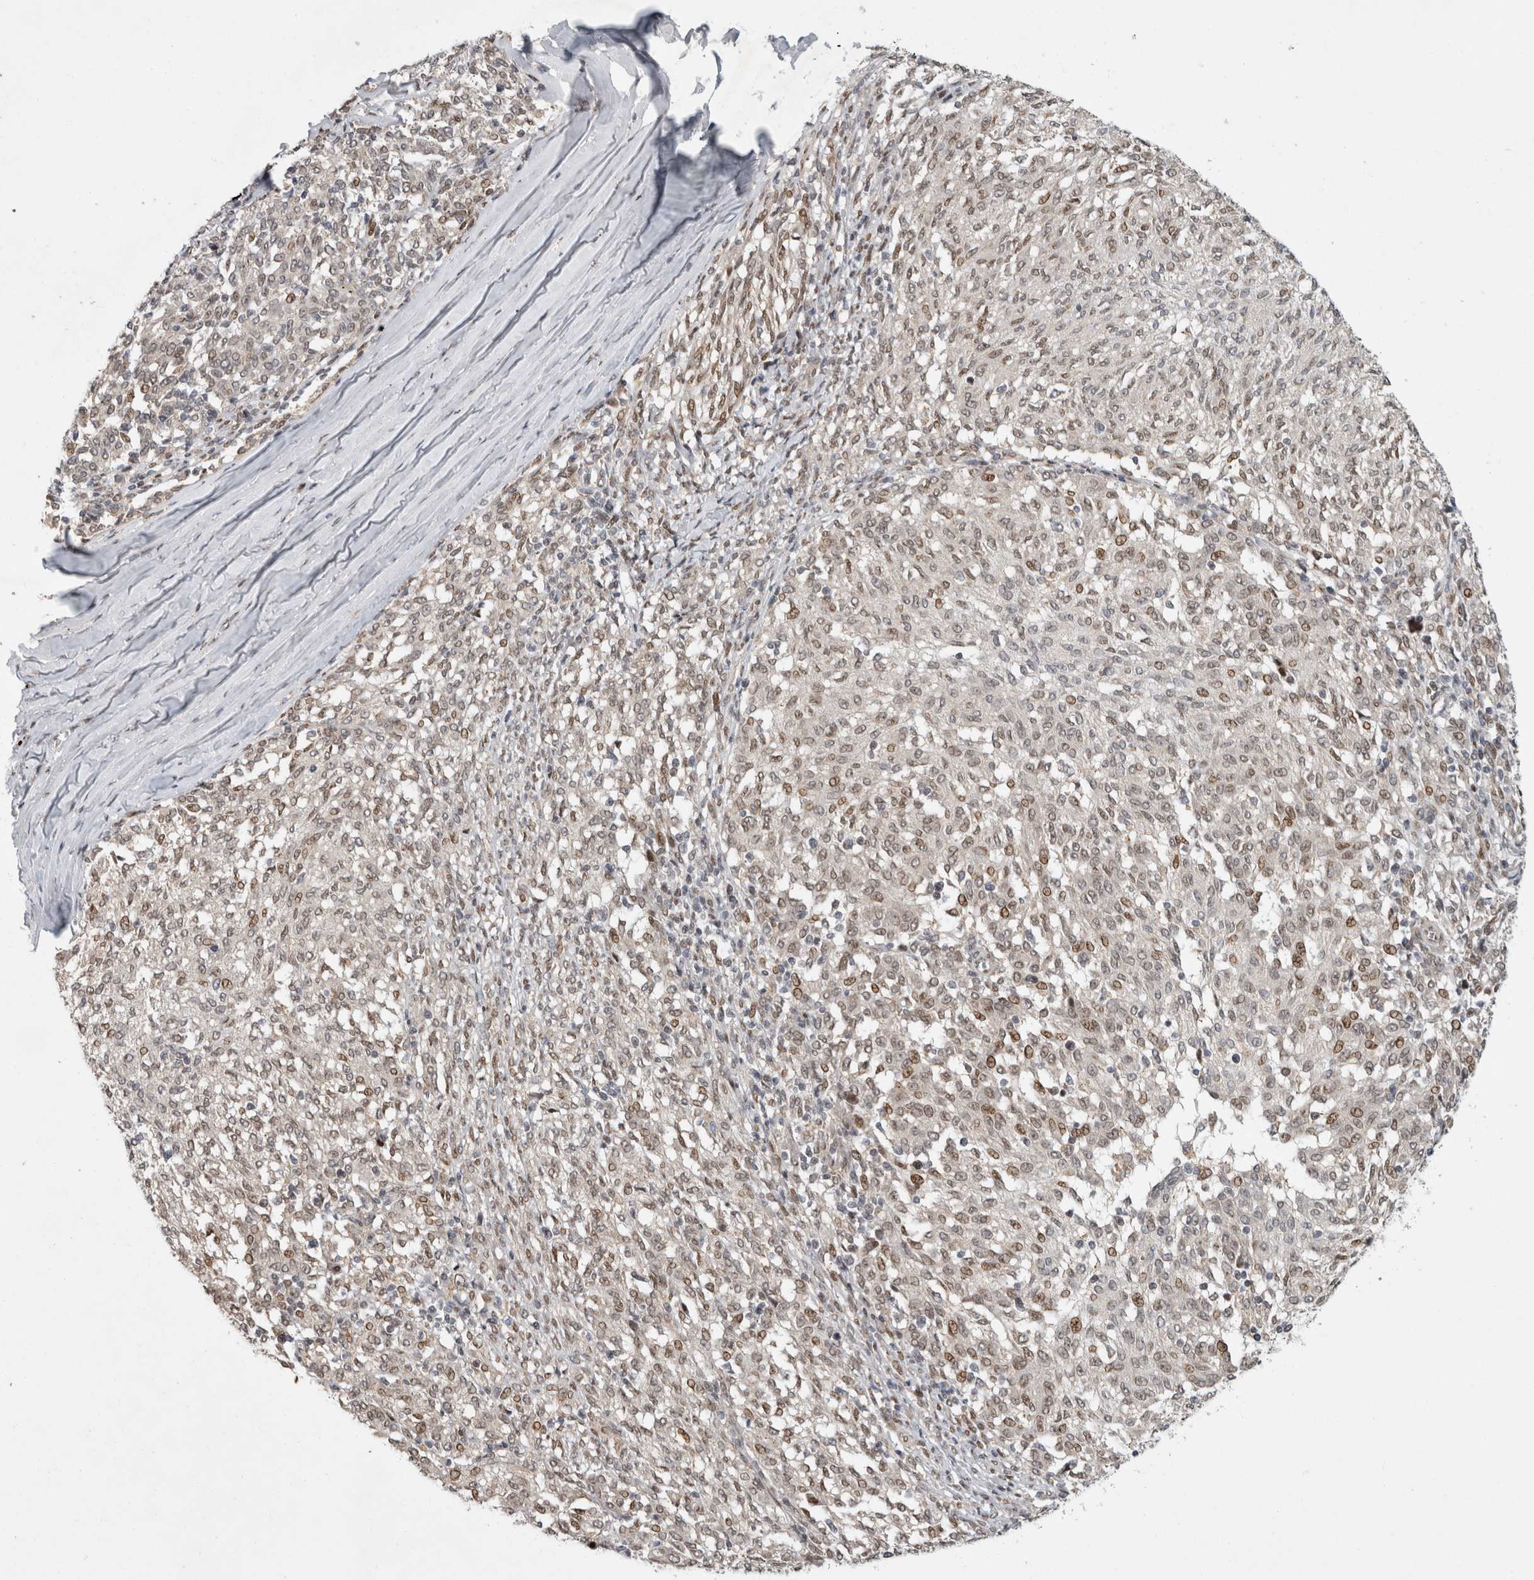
{"staining": {"intensity": "weak", "quantity": "<25%", "location": "nuclear"}, "tissue": "melanoma", "cell_type": "Tumor cells", "image_type": "cancer", "snomed": [{"axis": "morphology", "description": "Malignant melanoma, NOS"}, {"axis": "topography", "description": "Skin"}], "caption": "This is an IHC histopathology image of melanoma. There is no expression in tumor cells.", "gene": "C8orf58", "patient": {"sex": "female", "age": 72}}